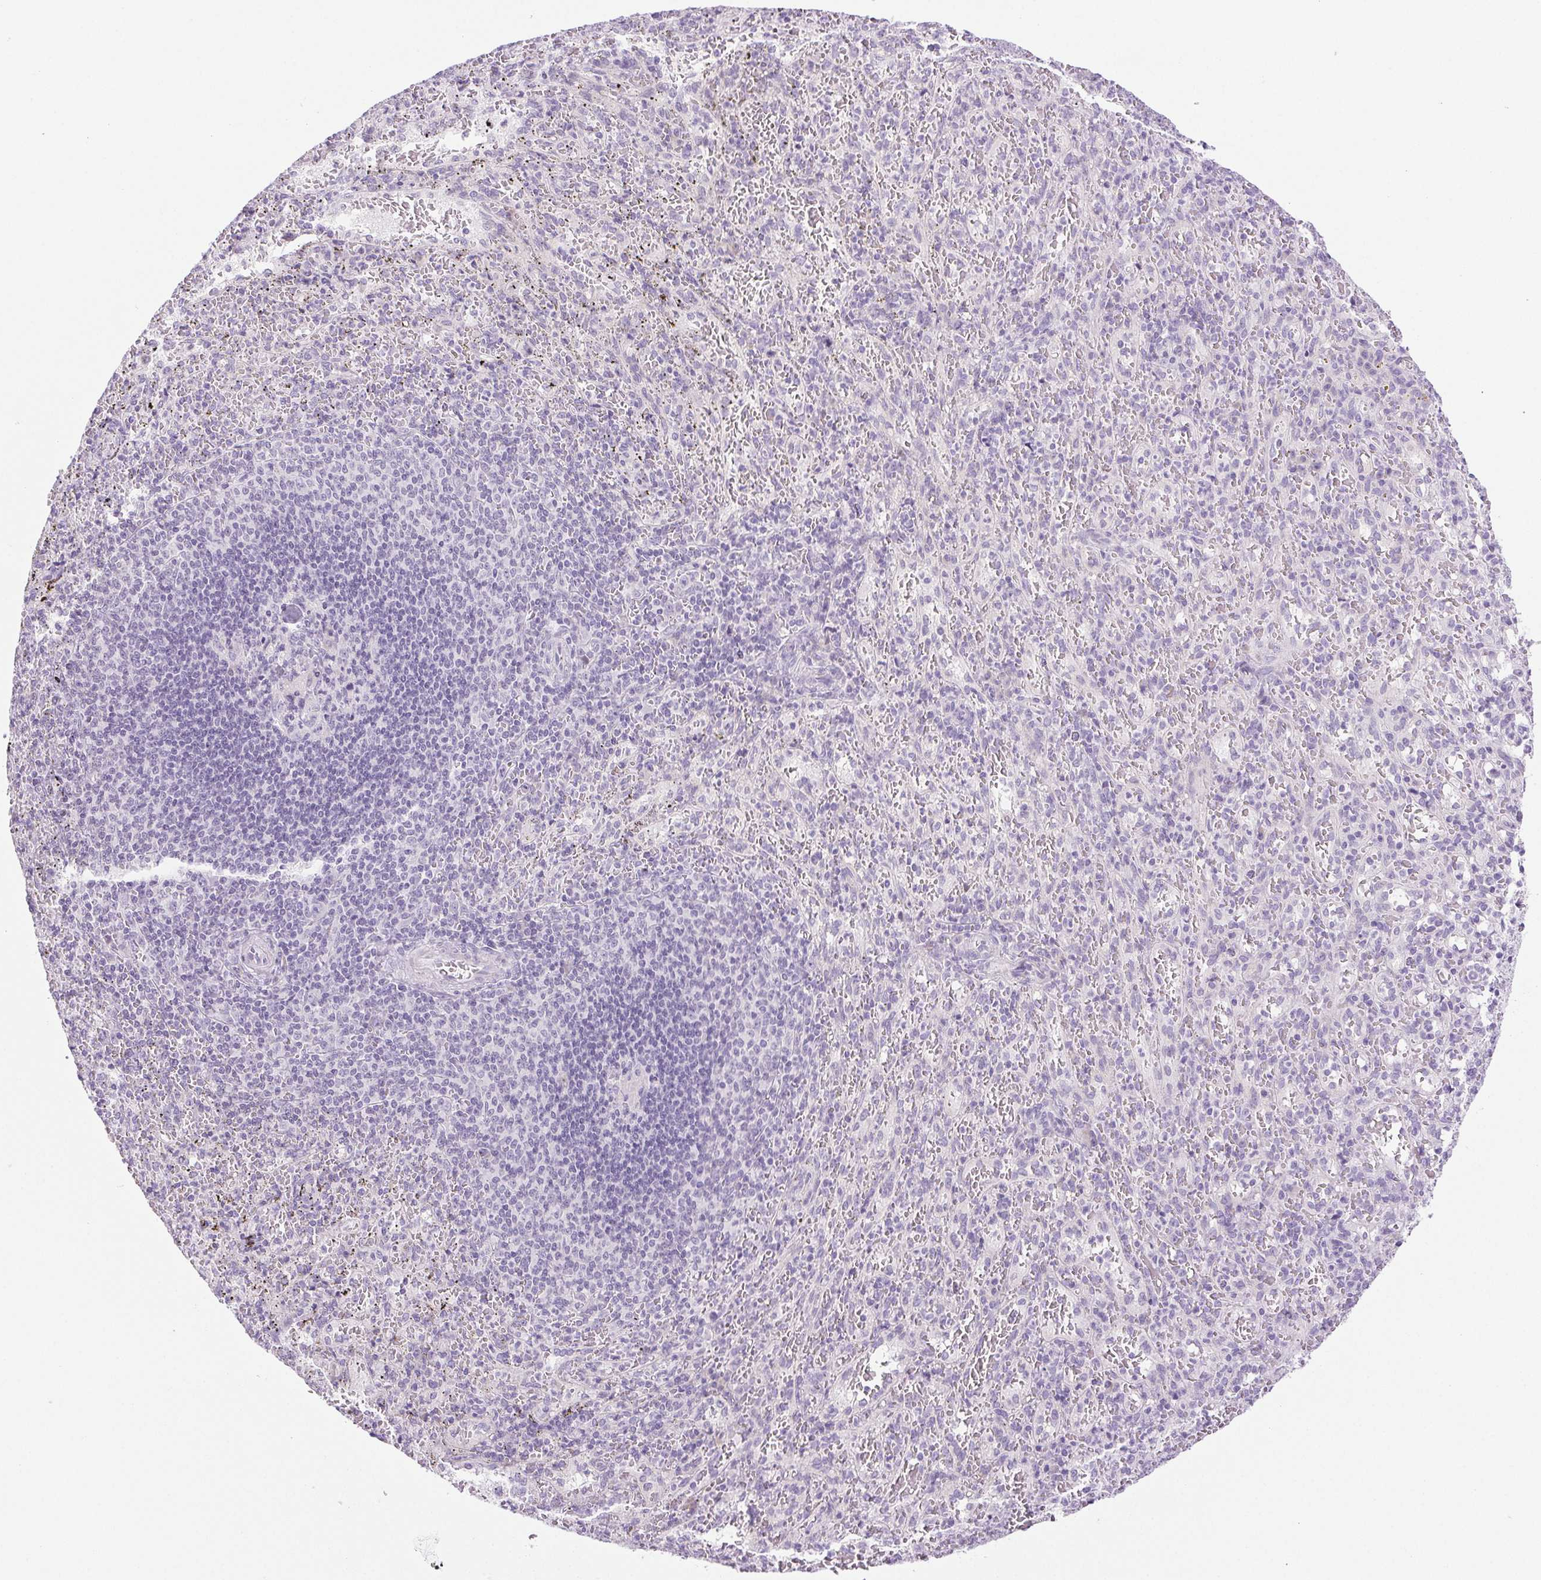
{"staining": {"intensity": "negative", "quantity": "none", "location": "none"}, "tissue": "spleen", "cell_type": "Cells in red pulp", "image_type": "normal", "snomed": [{"axis": "morphology", "description": "Normal tissue, NOS"}, {"axis": "topography", "description": "Spleen"}], "caption": "A micrograph of spleen stained for a protein displays no brown staining in cells in red pulp. (Brightfield microscopy of DAB immunohistochemistry at high magnification).", "gene": "PAPPA2", "patient": {"sex": "male", "age": 57}}